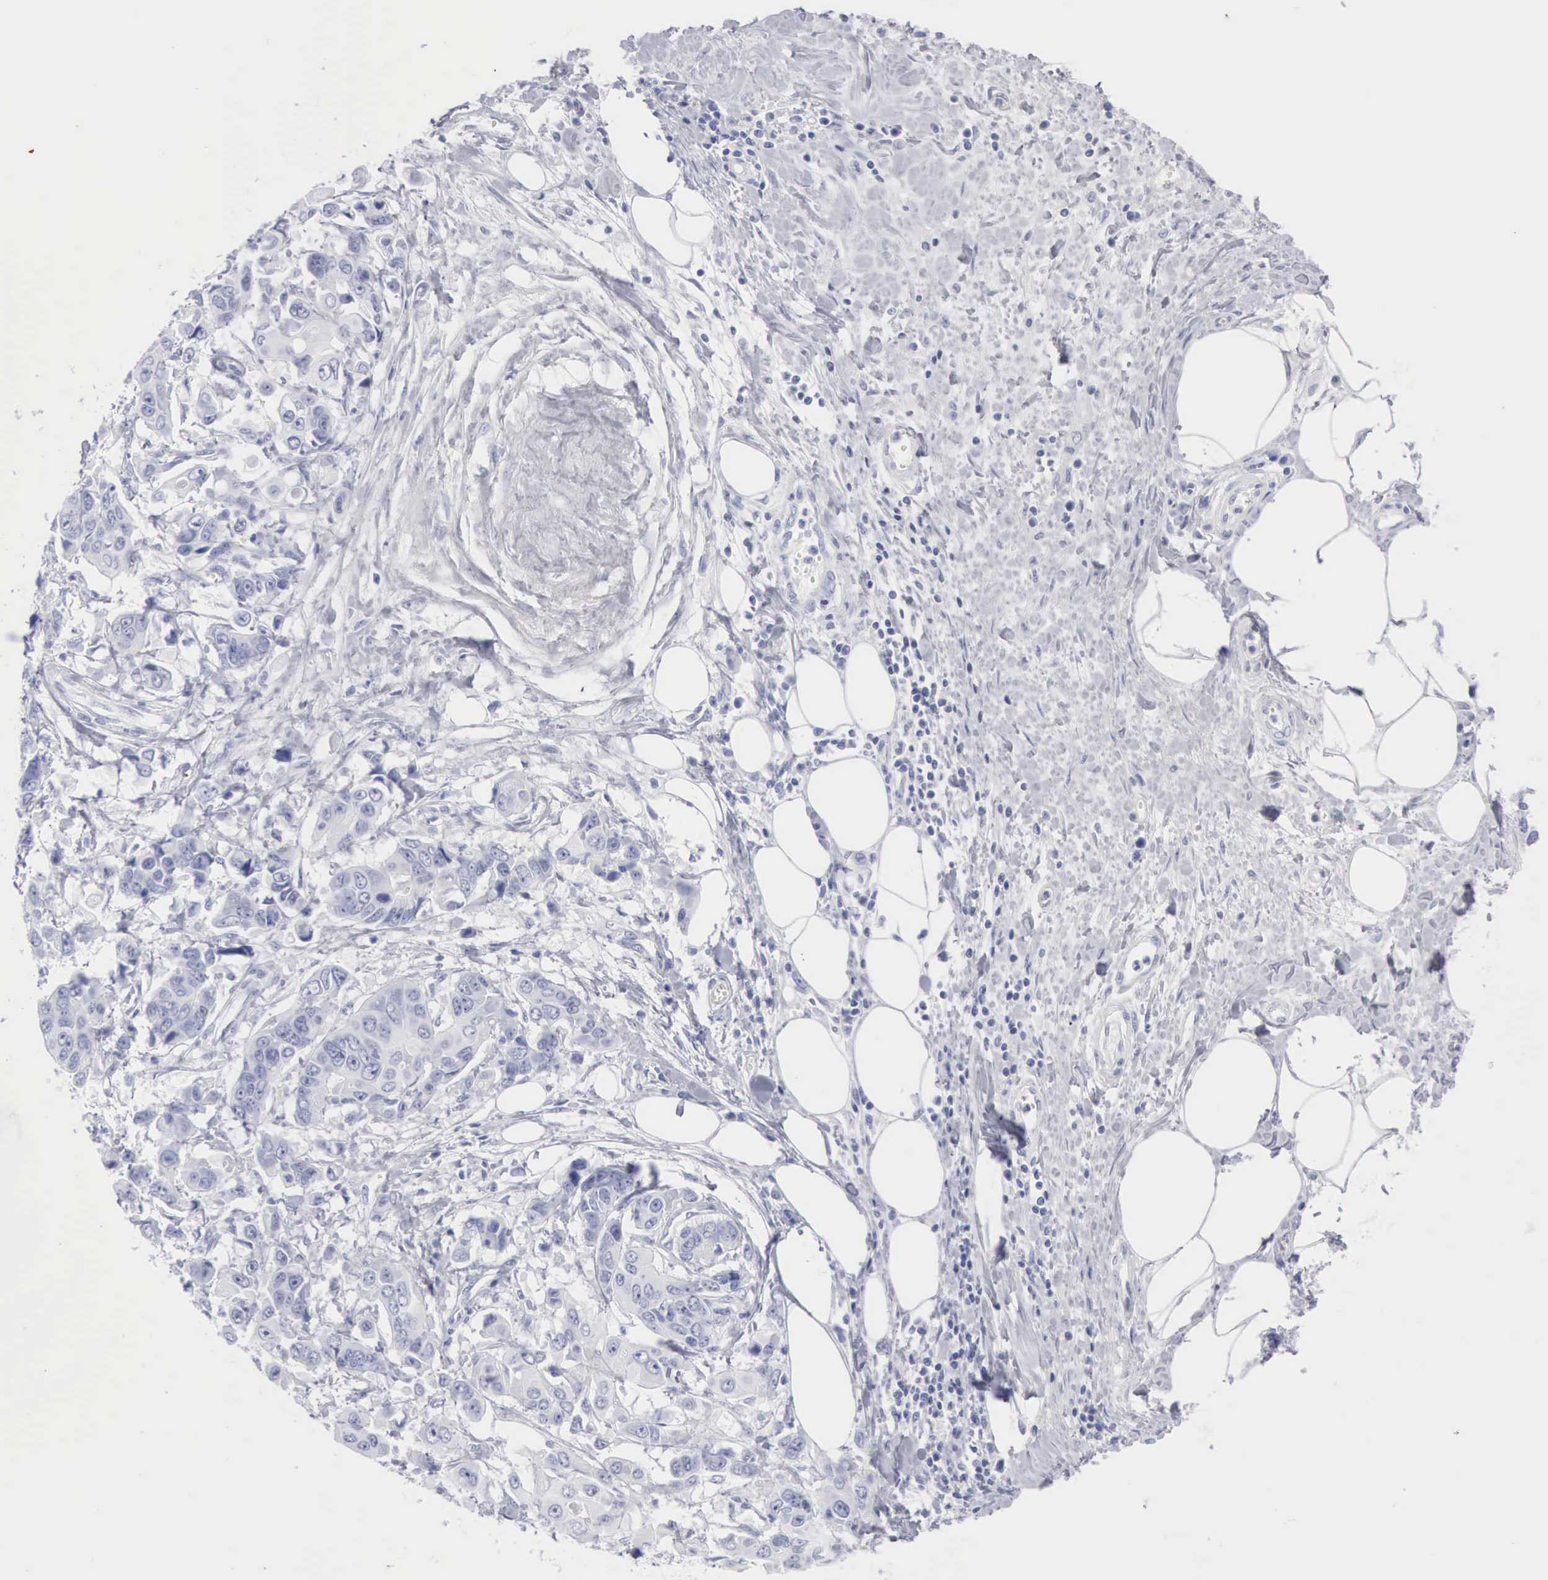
{"staining": {"intensity": "negative", "quantity": "none", "location": "none"}, "tissue": "stomach cancer", "cell_type": "Tumor cells", "image_type": "cancer", "snomed": [{"axis": "morphology", "description": "Adenocarcinoma, NOS"}, {"axis": "topography", "description": "Stomach, upper"}], "caption": "Tumor cells are negative for brown protein staining in stomach cancer.", "gene": "KRT5", "patient": {"sex": "male", "age": 80}}